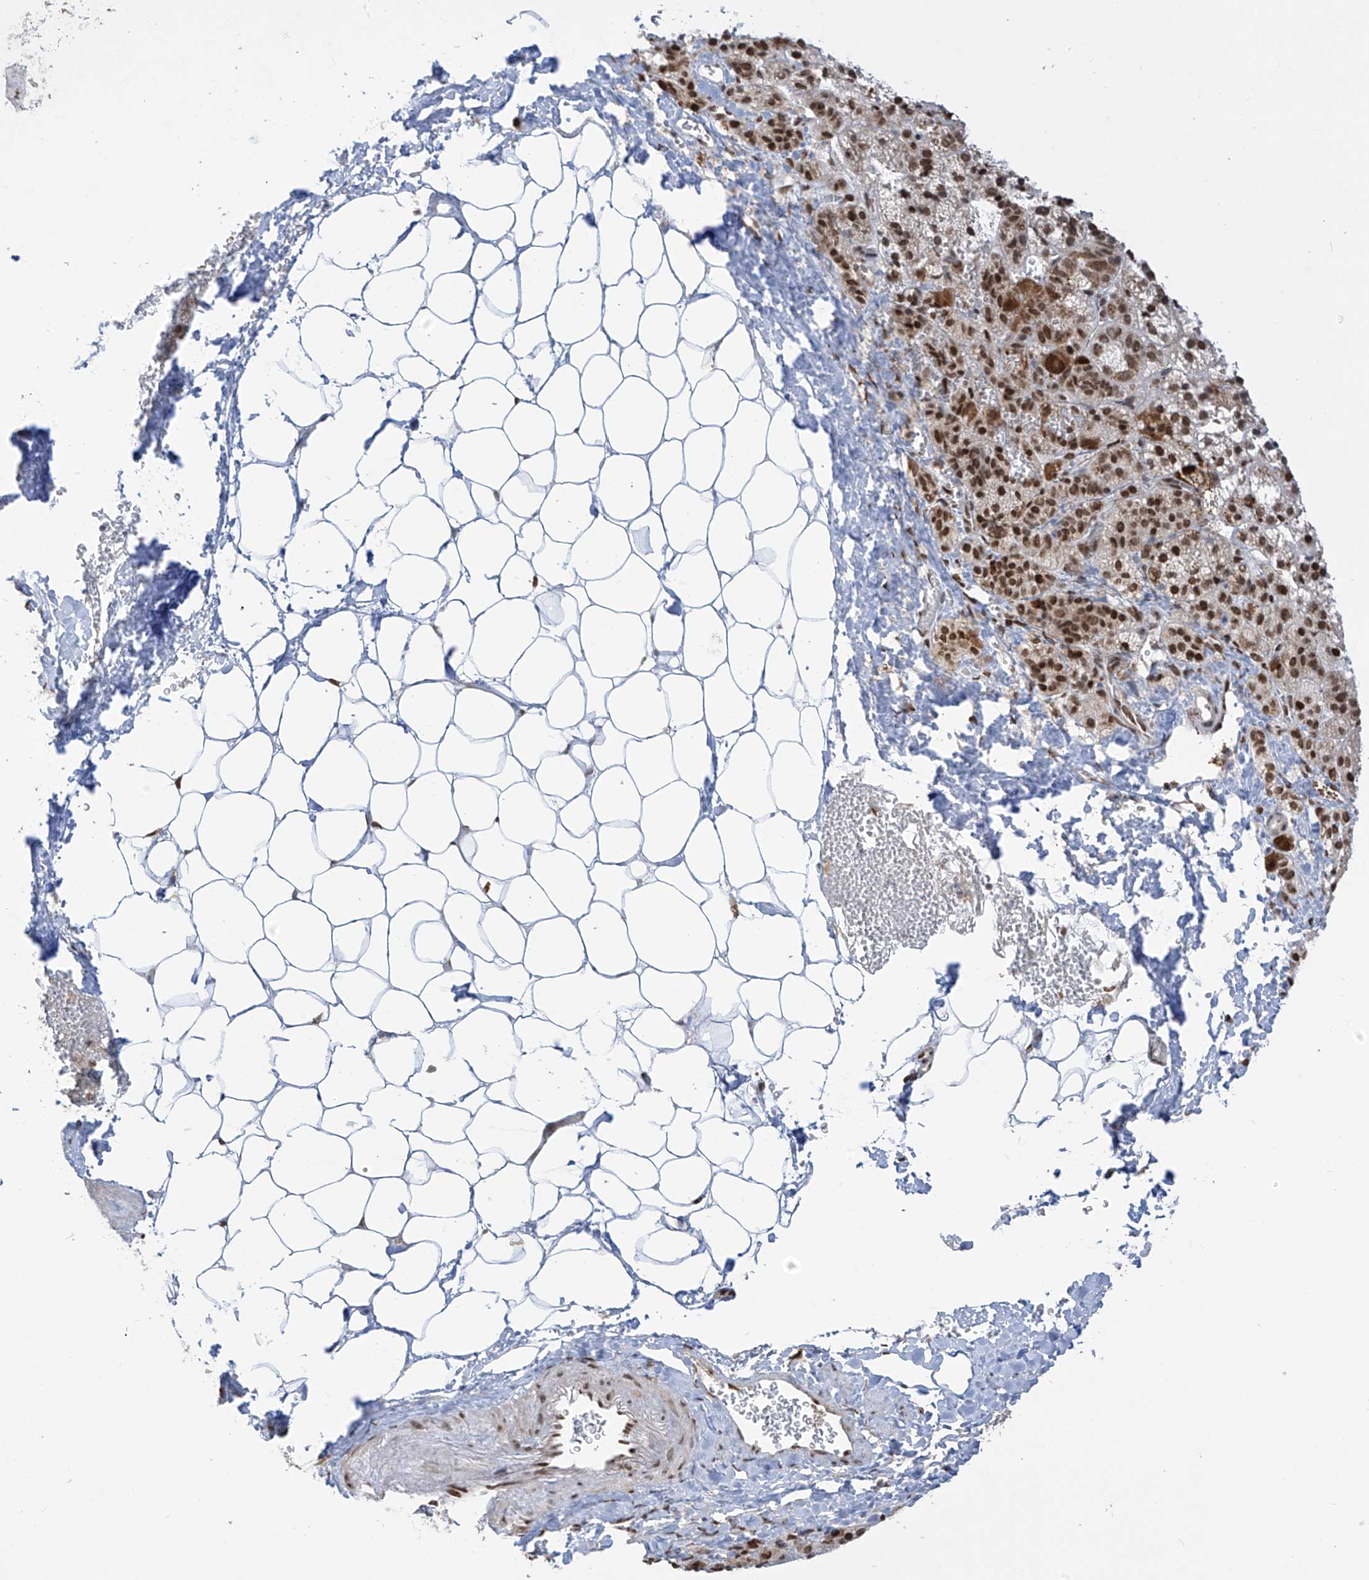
{"staining": {"intensity": "moderate", "quantity": "25%-75%", "location": "nuclear"}, "tissue": "adrenal gland", "cell_type": "Glandular cells", "image_type": "normal", "snomed": [{"axis": "morphology", "description": "Normal tissue, NOS"}, {"axis": "topography", "description": "Adrenal gland"}], "caption": "A brown stain highlights moderate nuclear positivity of a protein in glandular cells of unremarkable human adrenal gland.", "gene": "PM20D2", "patient": {"sex": "female", "age": 57}}